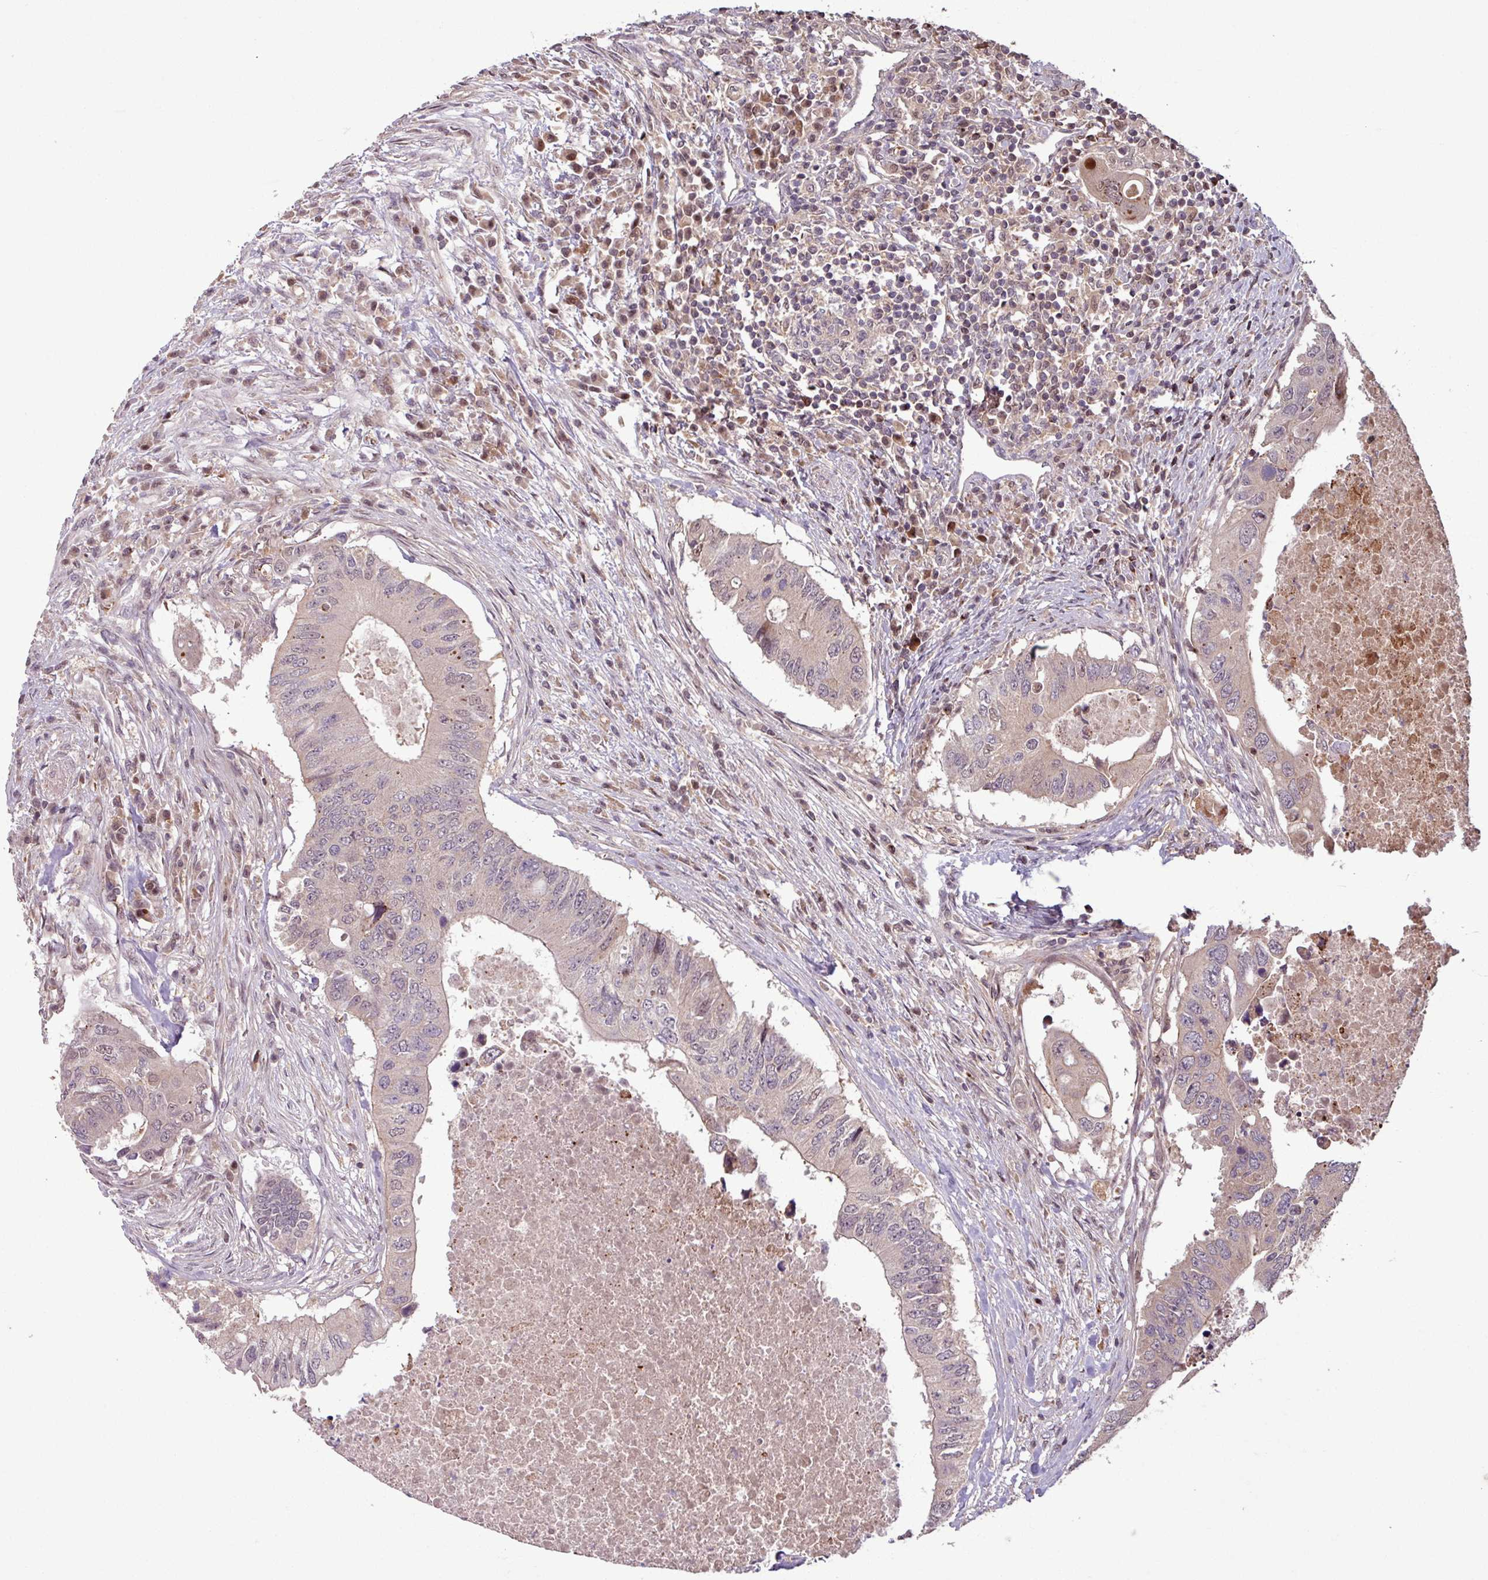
{"staining": {"intensity": "weak", "quantity": "<25%", "location": "nuclear"}, "tissue": "colorectal cancer", "cell_type": "Tumor cells", "image_type": "cancer", "snomed": [{"axis": "morphology", "description": "Adenocarcinoma, NOS"}, {"axis": "topography", "description": "Colon"}], "caption": "Protein analysis of colorectal adenocarcinoma reveals no significant expression in tumor cells.", "gene": "OR6B1", "patient": {"sex": "male", "age": 71}}